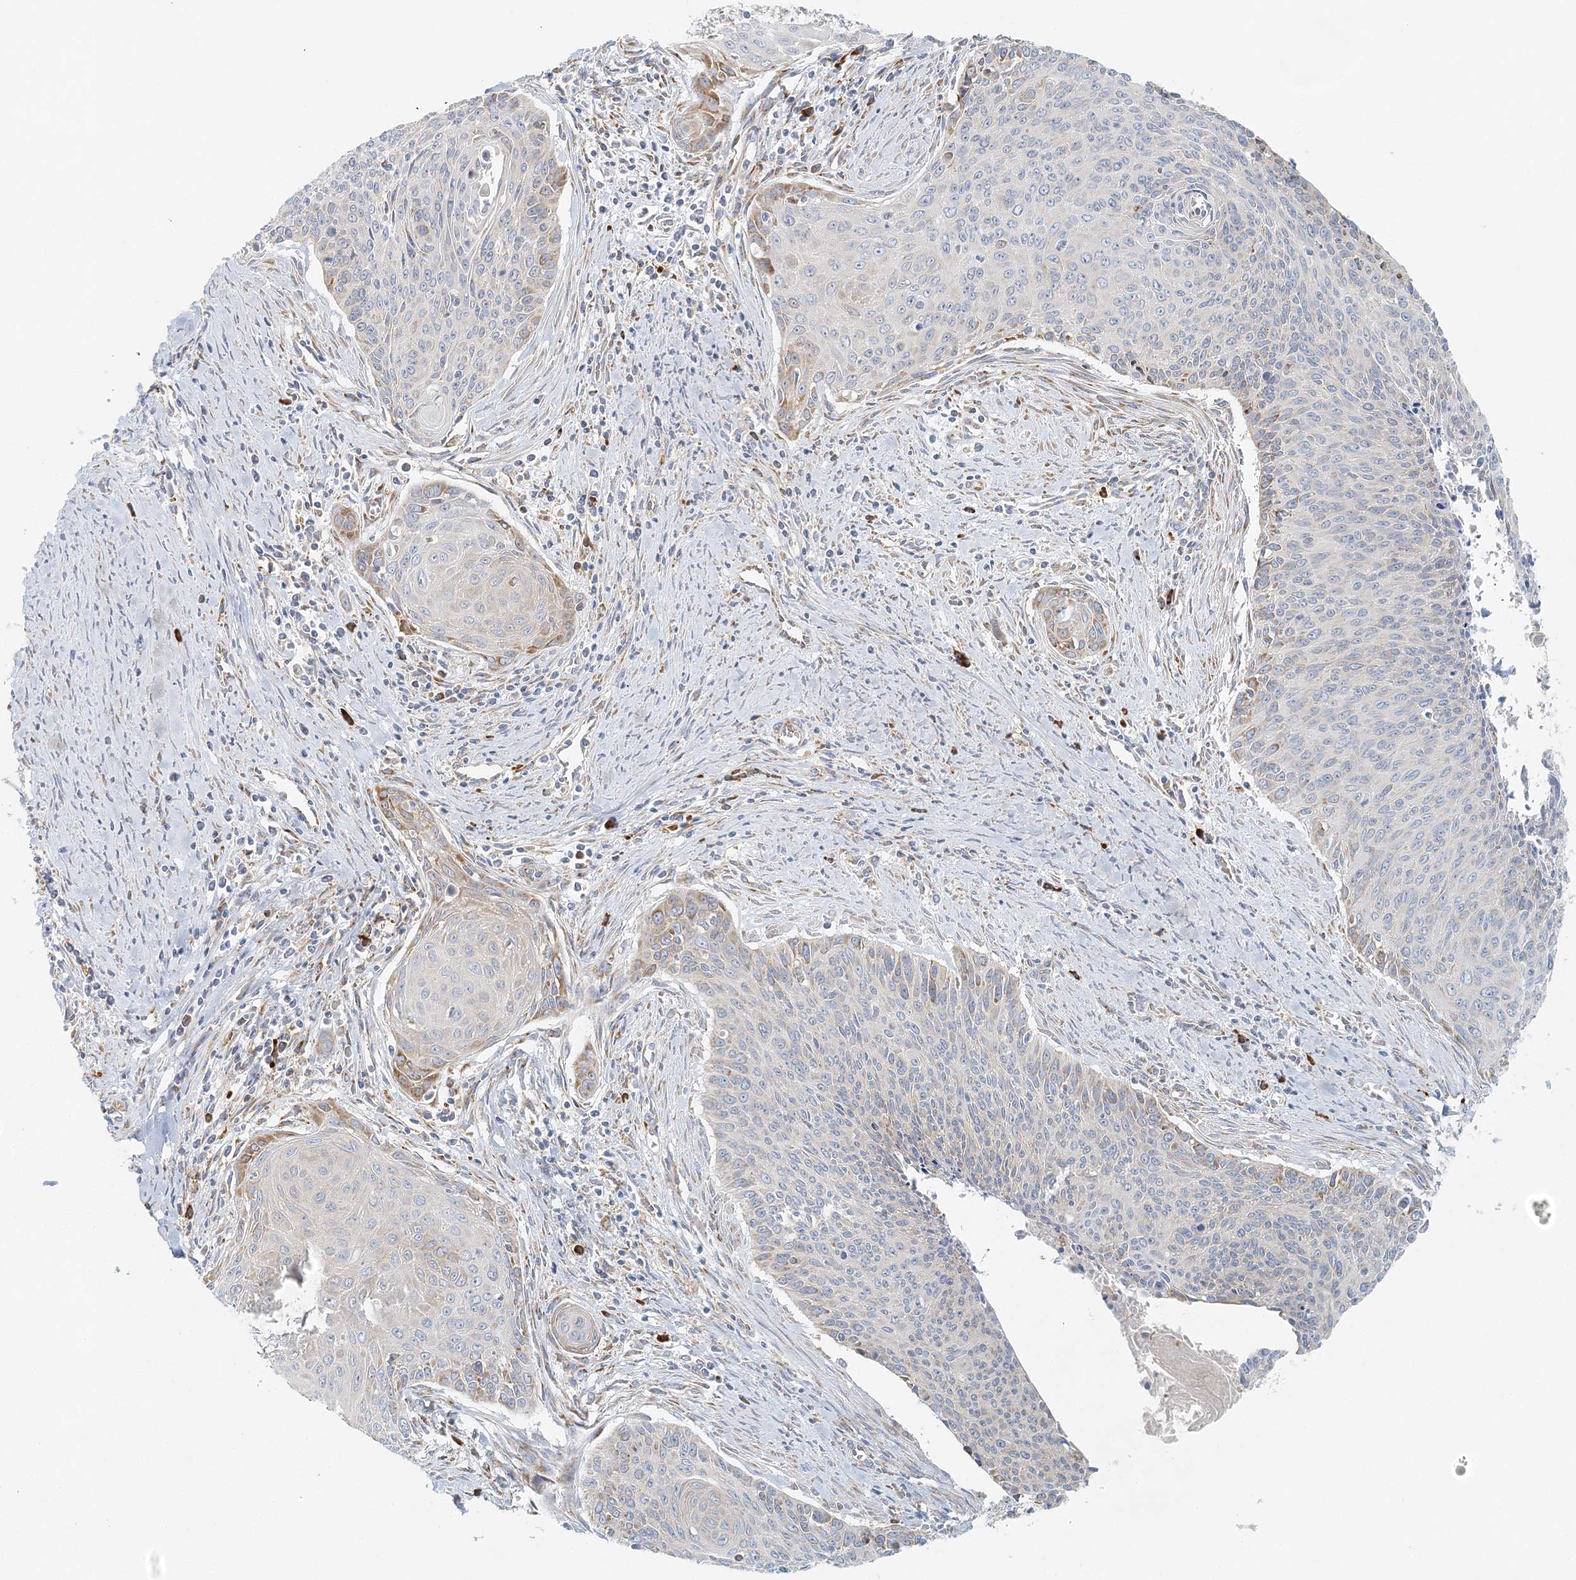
{"staining": {"intensity": "moderate", "quantity": "<25%", "location": "cytoplasmic/membranous"}, "tissue": "cervical cancer", "cell_type": "Tumor cells", "image_type": "cancer", "snomed": [{"axis": "morphology", "description": "Squamous cell carcinoma, NOS"}, {"axis": "topography", "description": "Cervix"}], "caption": "Immunohistochemistry of cervical cancer (squamous cell carcinoma) shows low levels of moderate cytoplasmic/membranous positivity in approximately <25% of tumor cells.", "gene": "STK11IP", "patient": {"sex": "female", "age": 55}}